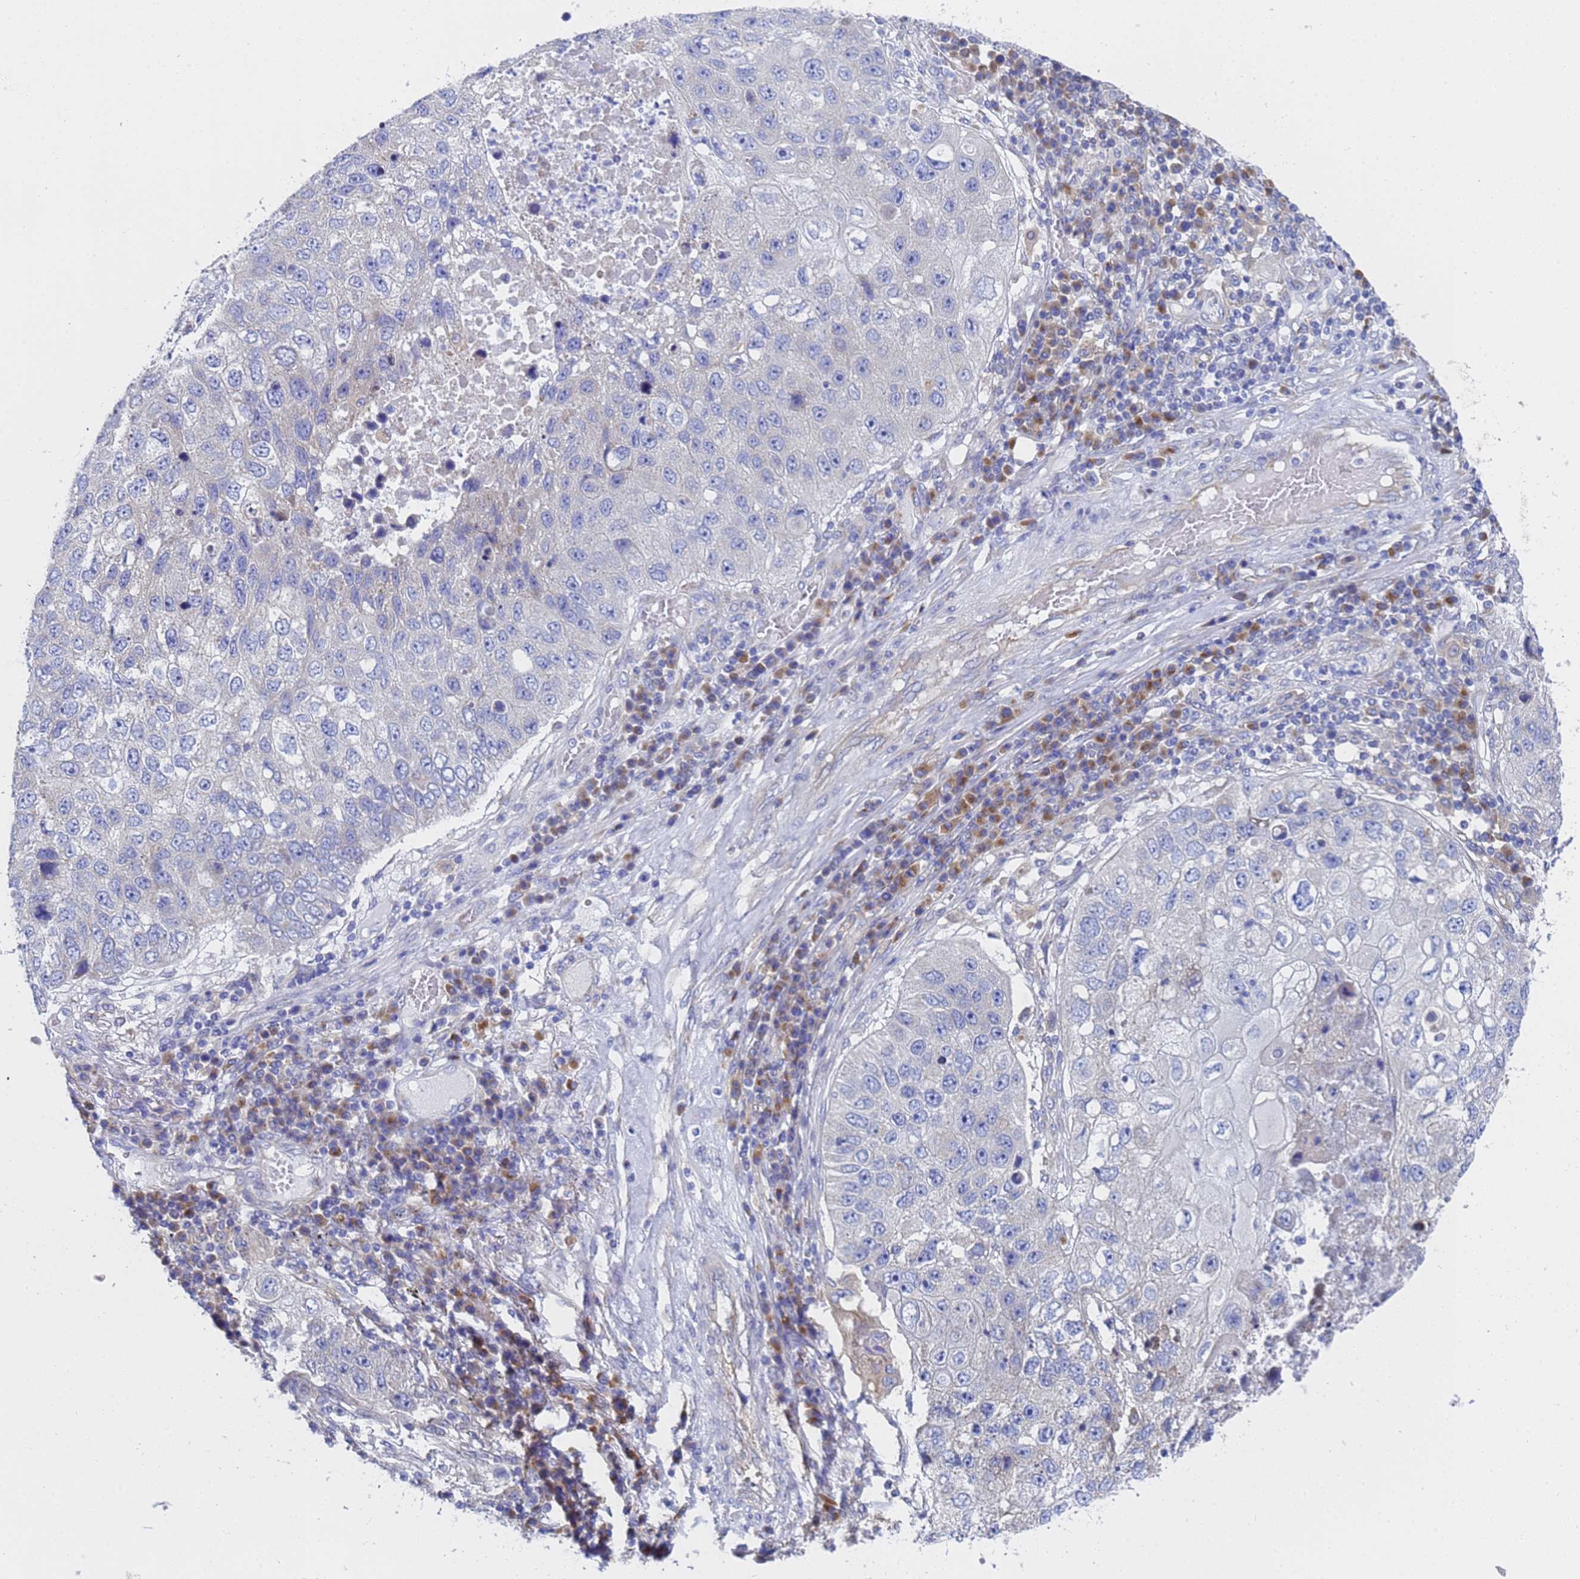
{"staining": {"intensity": "negative", "quantity": "none", "location": "none"}, "tissue": "lung cancer", "cell_type": "Tumor cells", "image_type": "cancer", "snomed": [{"axis": "morphology", "description": "Squamous cell carcinoma, NOS"}, {"axis": "topography", "description": "Lung"}], "caption": "Photomicrograph shows no significant protein staining in tumor cells of squamous cell carcinoma (lung).", "gene": "TM4SF4", "patient": {"sex": "male", "age": 61}}